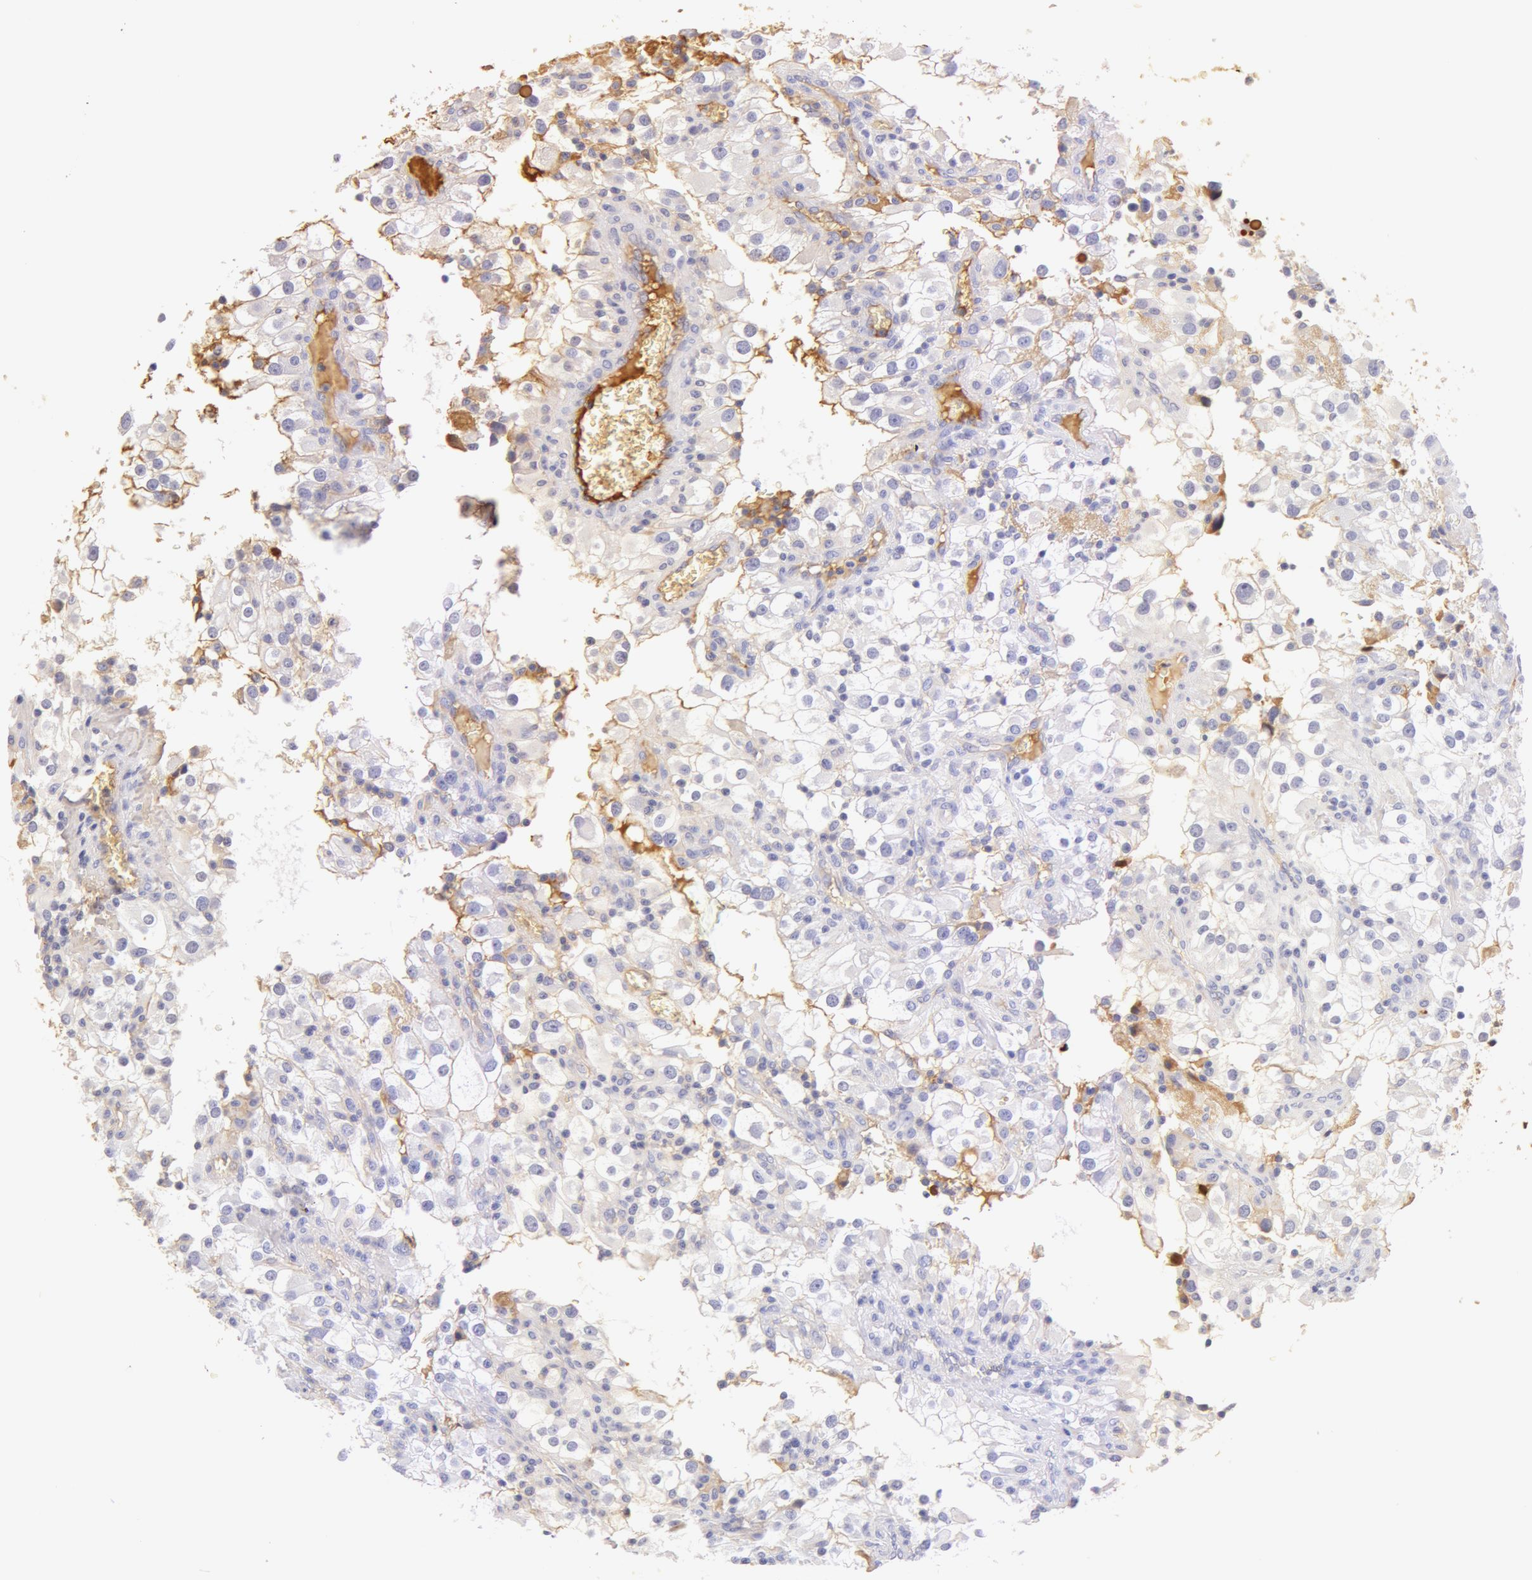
{"staining": {"intensity": "negative", "quantity": "none", "location": "none"}, "tissue": "renal cancer", "cell_type": "Tumor cells", "image_type": "cancer", "snomed": [{"axis": "morphology", "description": "Adenocarcinoma, NOS"}, {"axis": "topography", "description": "Kidney"}], "caption": "Tumor cells show no significant protein expression in renal cancer.", "gene": "AHSG", "patient": {"sex": "female", "age": 52}}